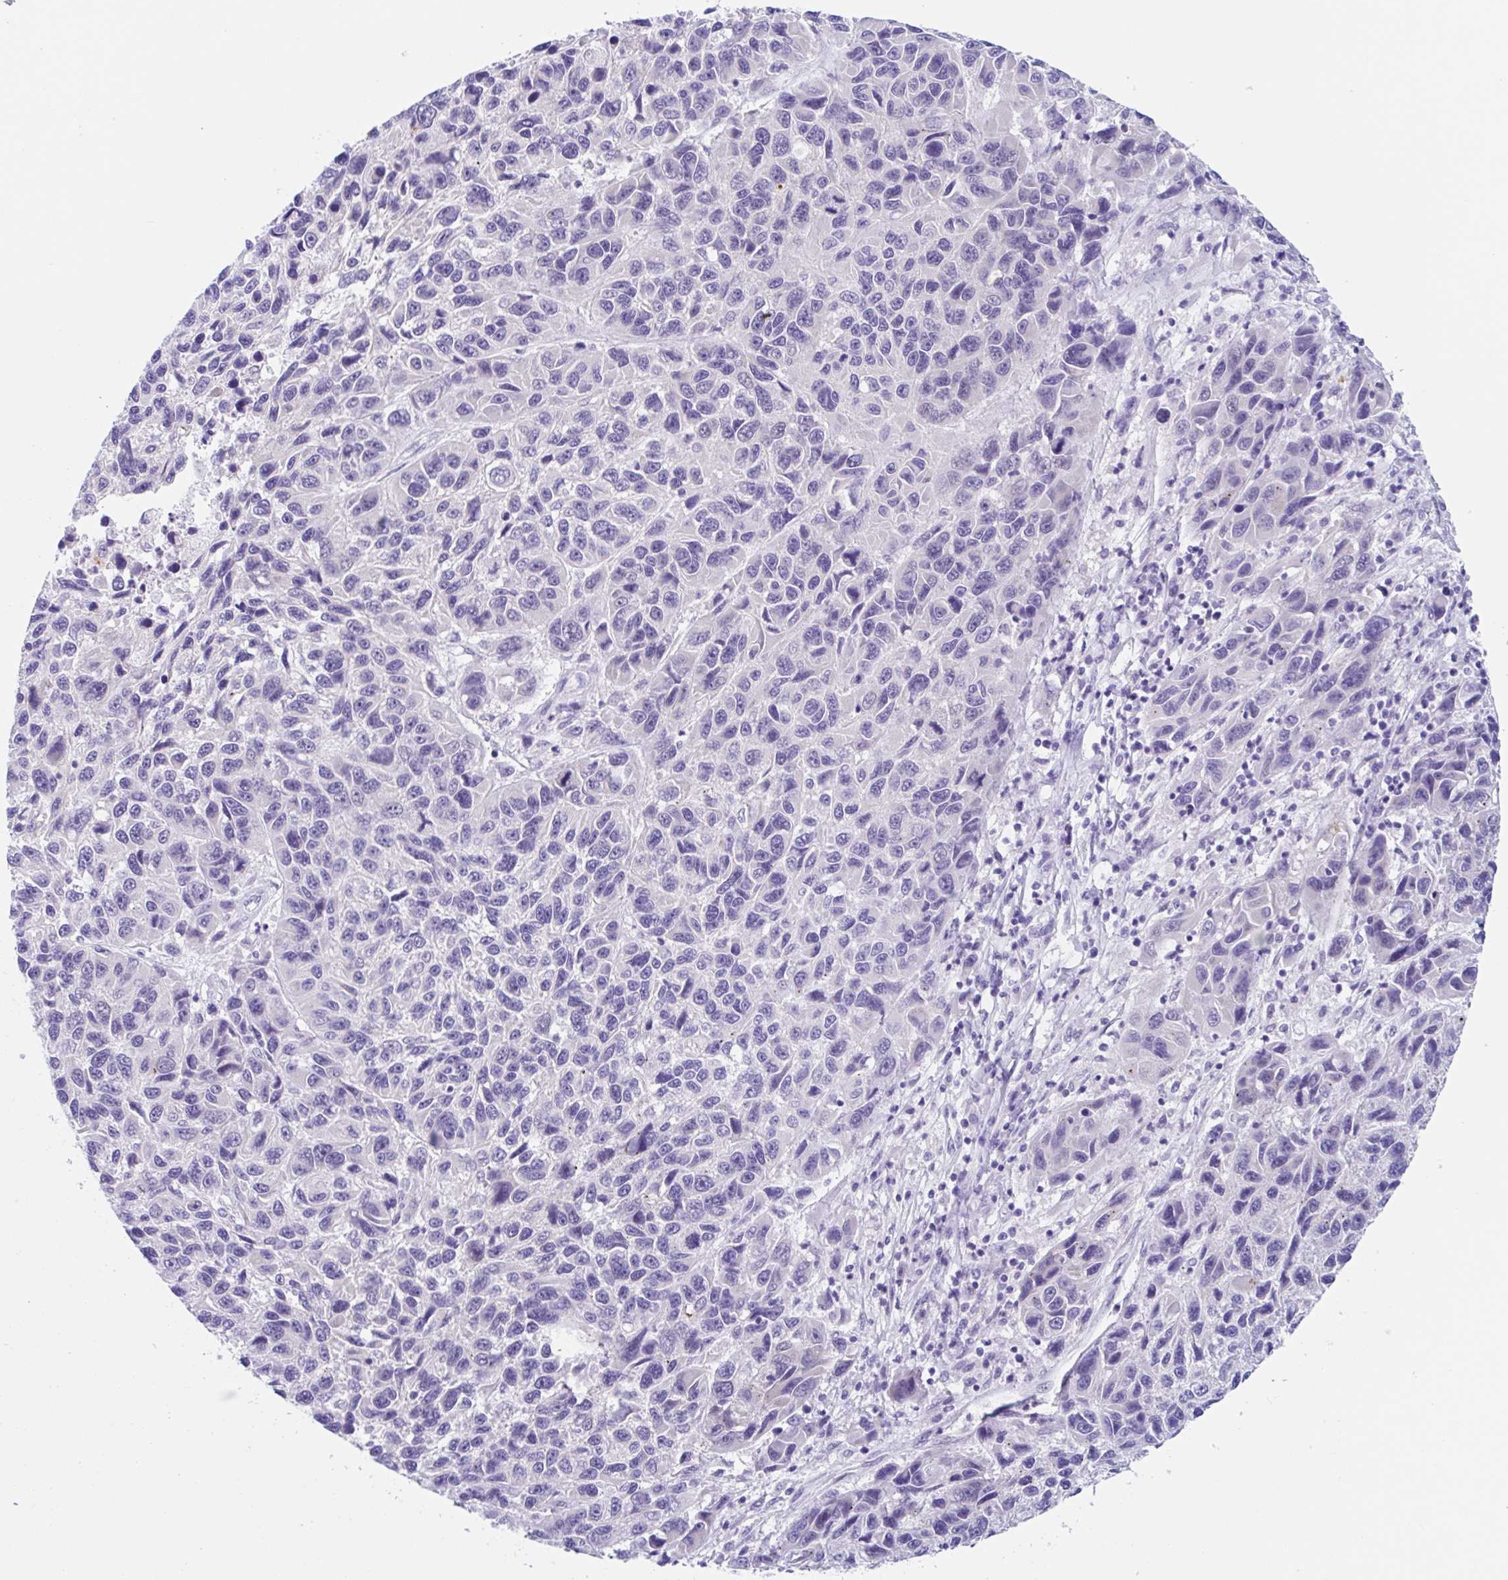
{"staining": {"intensity": "negative", "quantity": "none", "location": "none"}, "tissue": "melanoma", "cell_type": "Tumor cells", "image_type": "cancer", "snomed": [{"axis": "morphology", "description": "Malignant melanoma, NOS"}, {"axis": "topography", "description": "Skin"}], "caption": "DAB (3,3'-diaminobenzidine) immunohistochemical staining of malignant melanoma displays no significant expression in tumor cells.", "gene": "OR6N2", "patient": {"sex": "male", "age": 53}}